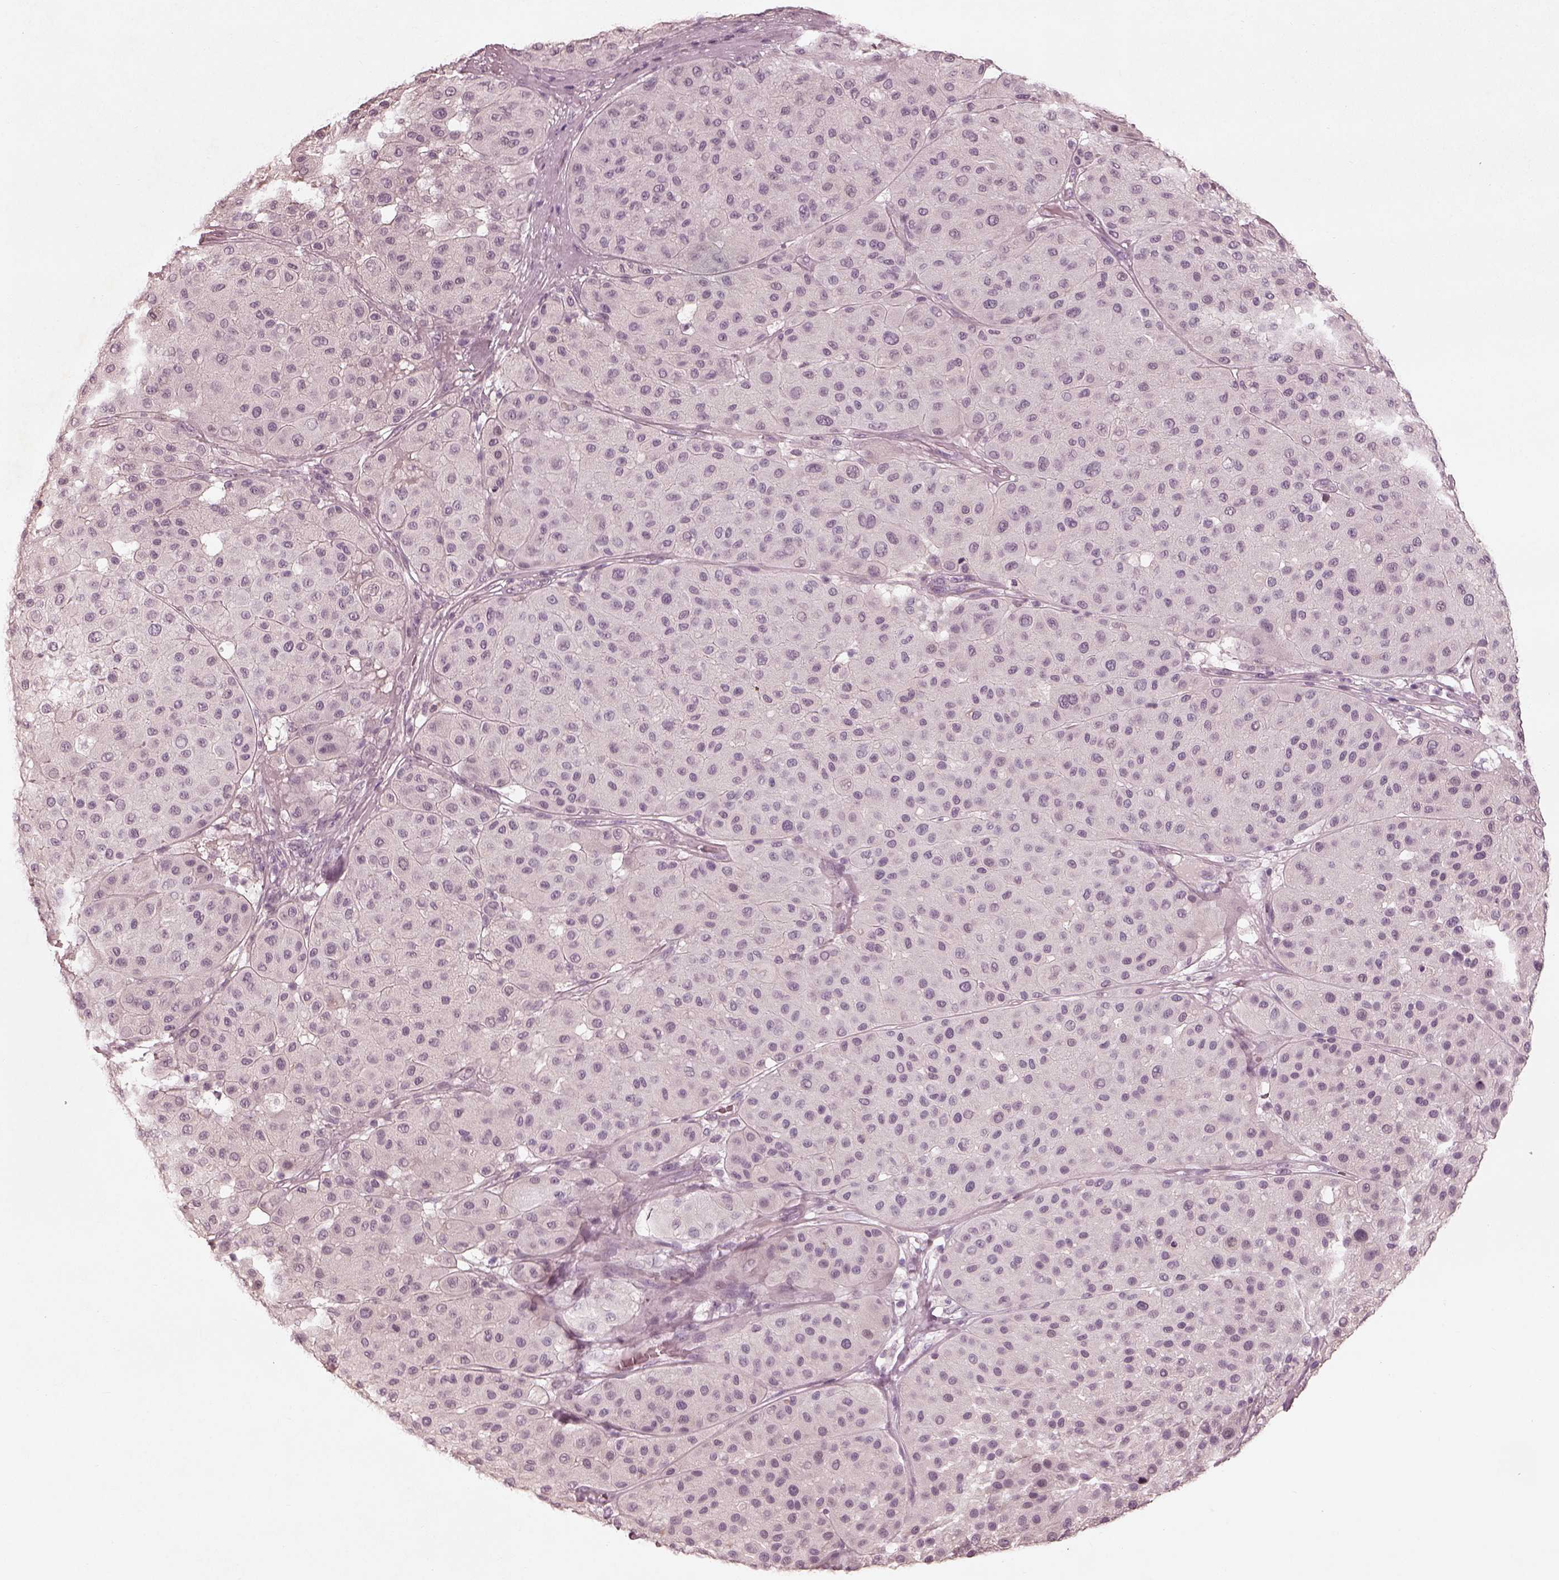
{"staining": {"intensity": "negative", "quantity": "none", "location": "none"}, "tissue": "melanoma", "cell_type": "Tumor cells", "image_type": "cancer", "snomed": [{"axis": "morphology", "description": "Malignant melanoma, Metastatic site"}, {"axis": "topography", "description": "Smooth muscle"}], "caption": "The histopathology image displays no staining of tumor cells in malignant melanoma (metastatic site). (Stains: DAB (3,3'-diaminobenzidine) immunohistochemistry (IHC) with hematoxylin counter stain, Microscopy: brightfield microscopy at high magnification).", "gene": "ADRB3", "patient": {"sex": "male", "age": 41}}